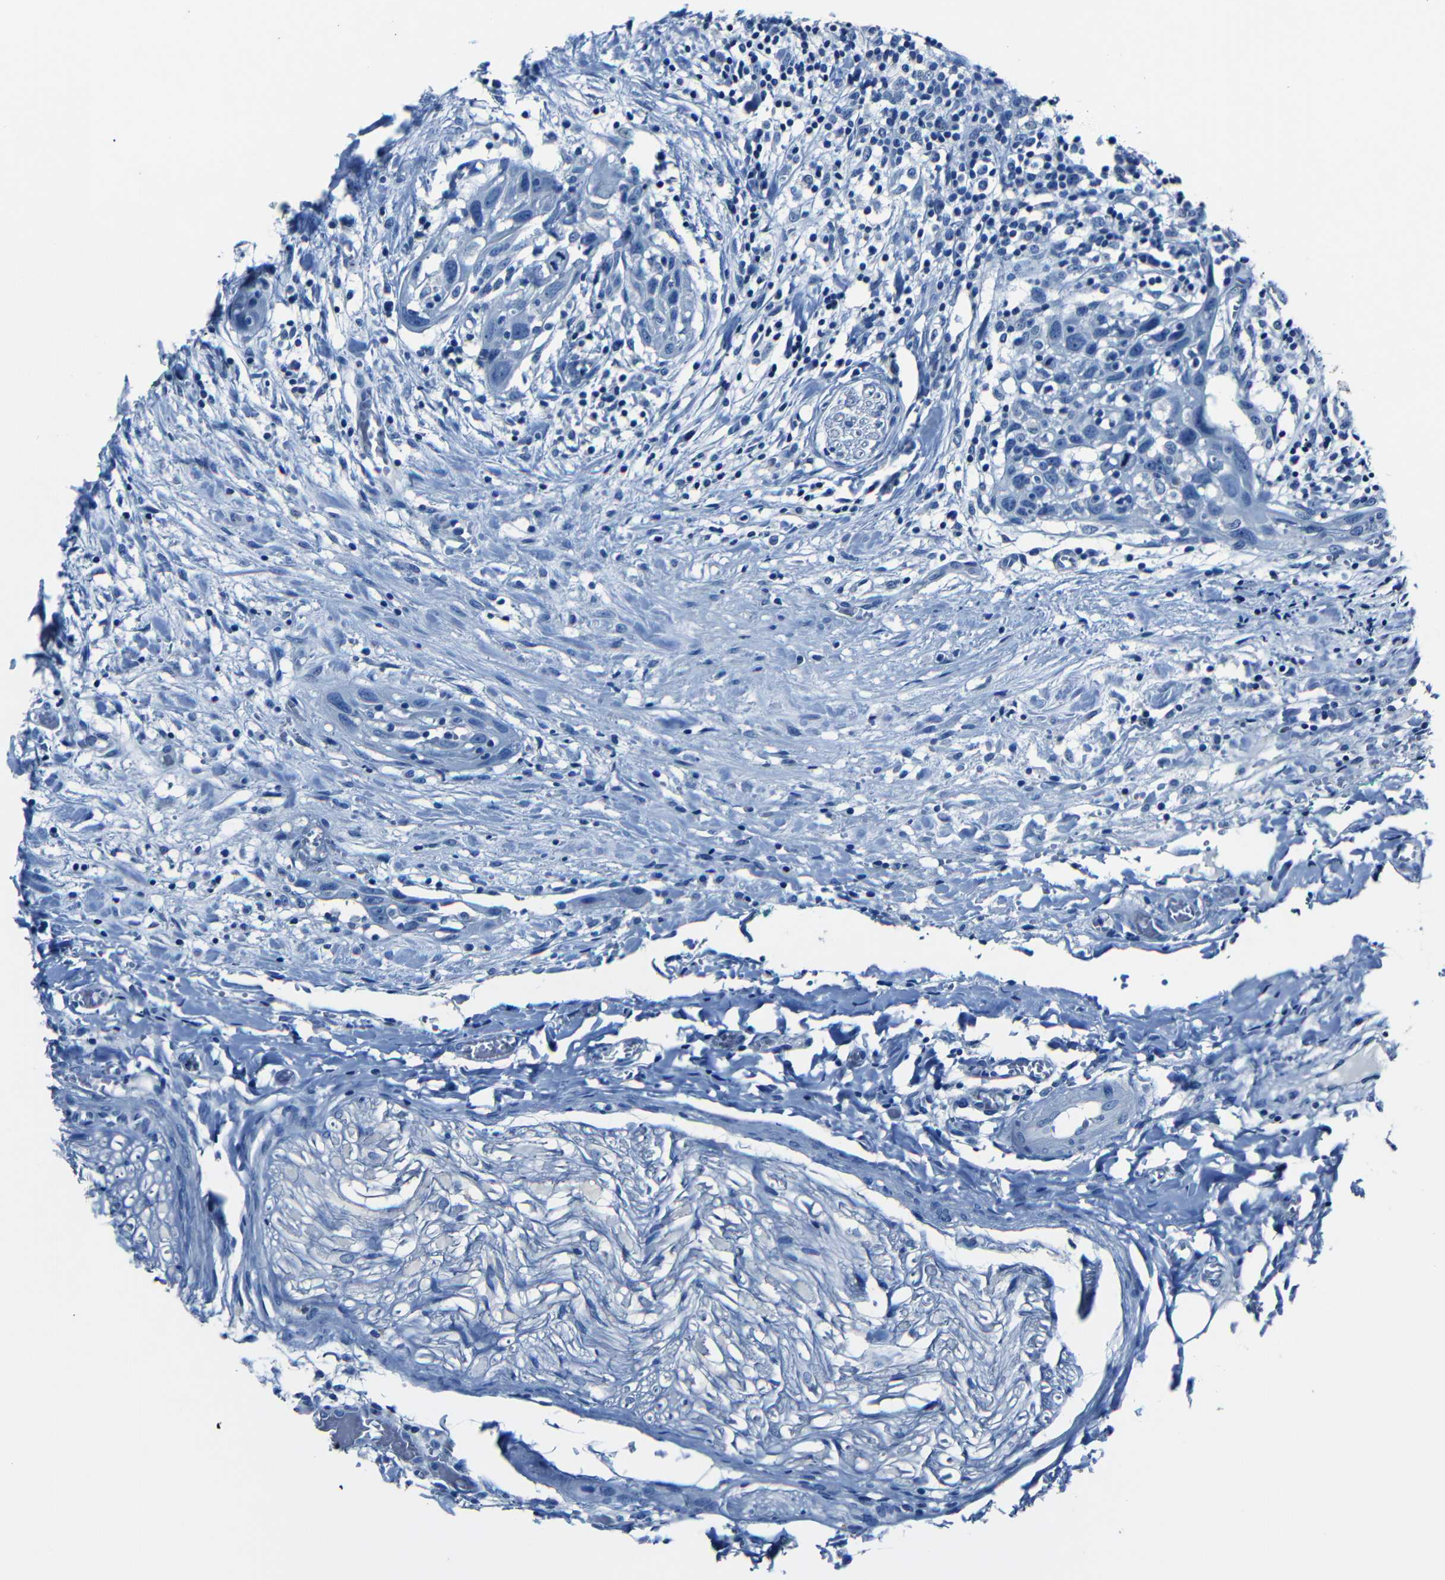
{"staining": {"intensity": "negative", "quantity": "none", "location": "none"}, "tissue": "head and neck cancer", "cell_type": "Tumor cells", "image_type": "cancer", "snomed": [{"axis": "morphology", "description": "Normal tissue, NOS"}, {"axis": "morphology", "description": "Squamous cell carcinoma, NOS"}, {"axis": "topography", "description": "Oral tissue"}, {"axis": "topography", "description": "Head-Neck"}], "caption": "An IHC histopathology image of head and neck cancer (squamous cell carcinoma) is shown. There is no staining in tumor cells of head and neck cancer (squamous cell carcinoma).", "gene": "NCMAP", "patient": {"sex": "female", "age": 50}}